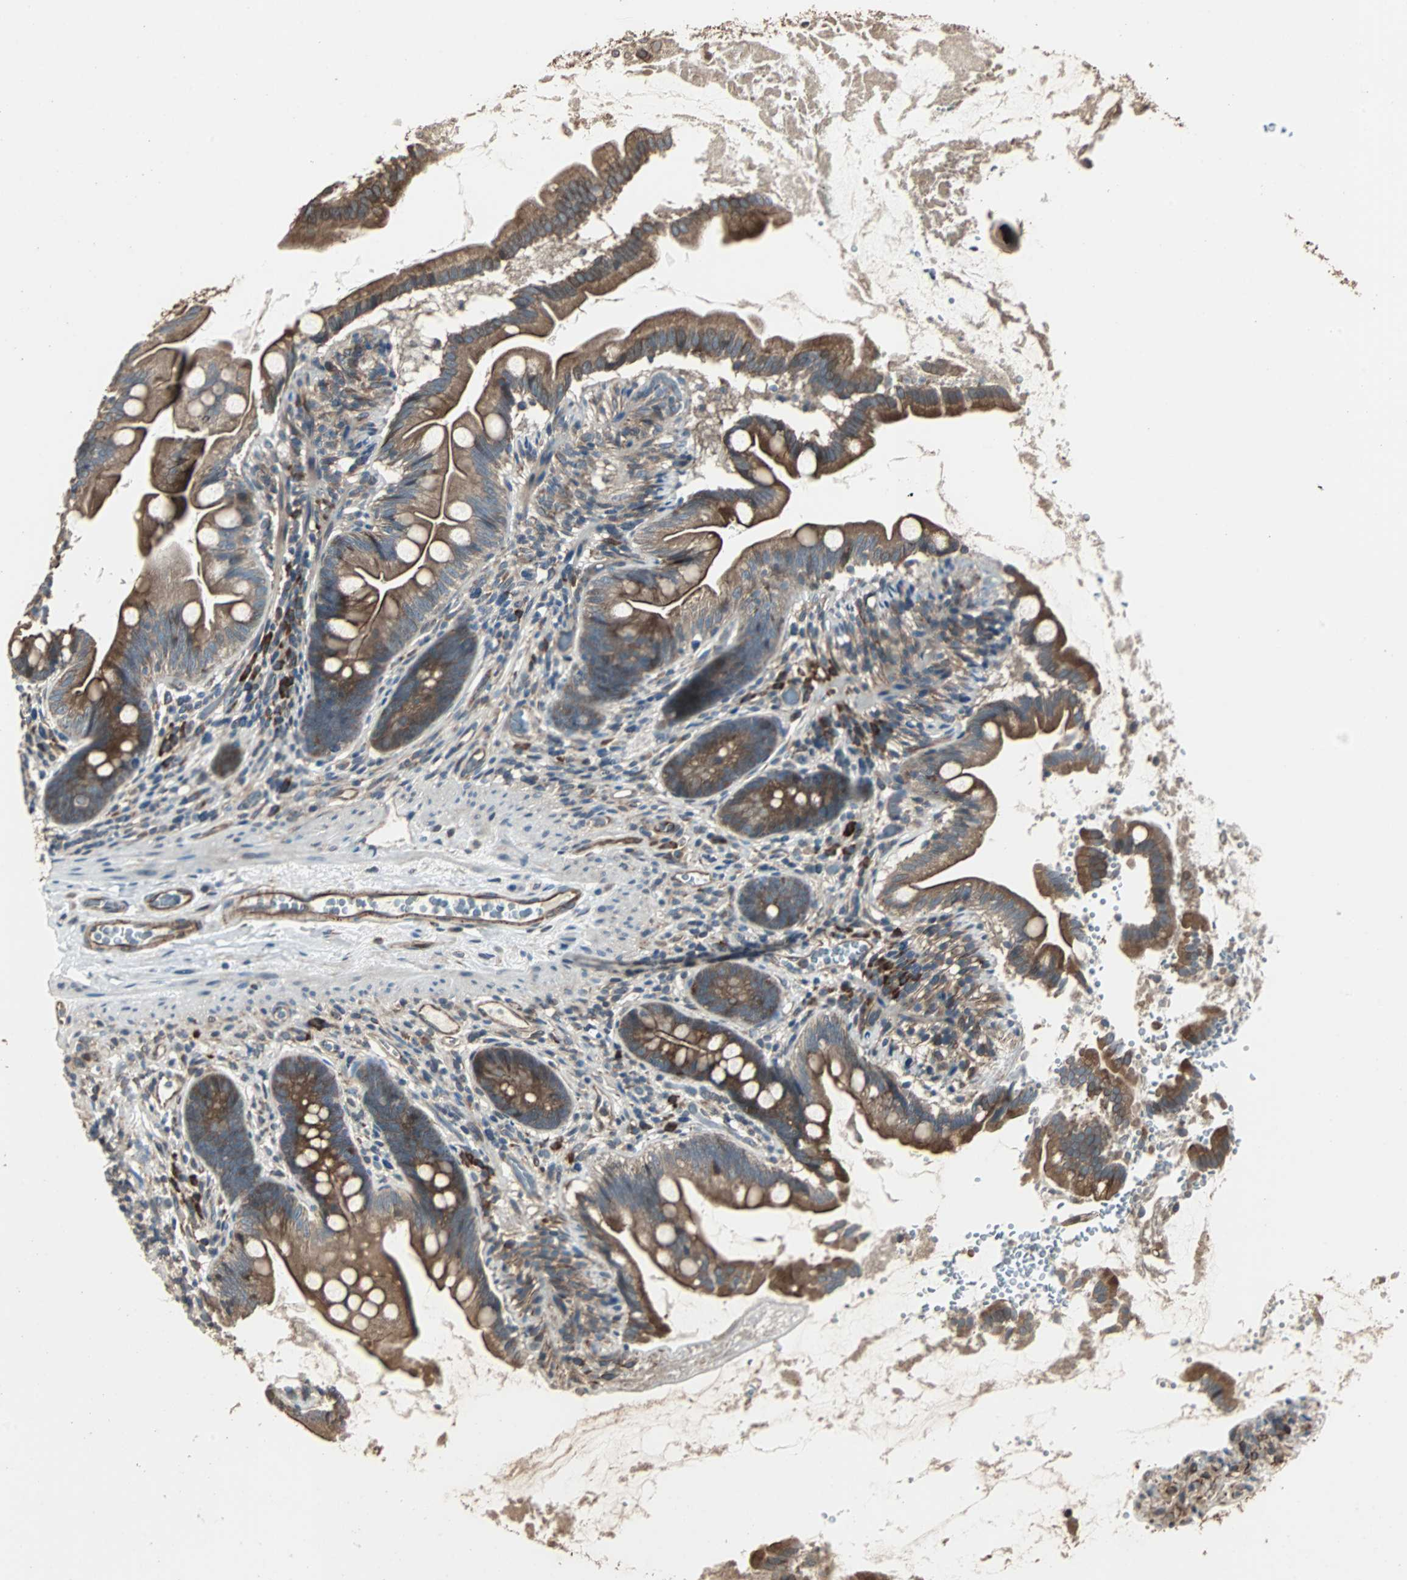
{"staining": {"intensity": "moderate", "quantity": ">75%", "location": "cytoplasmic/membranous"}, "tissue": "small intestine", "cell_type": "Glandular cells", "image_type": "normal", "snomed": [{"axis": "morphology", "description": "Normal tissue, NOS"}, {"axis": "topography", "description": "Small intestine"}], "caption": "Immunohistochemical staining of benign small intestine demonstrates >75% levels of moderate cytoplasmic/membranous protein expression in approximately >75% of glandular cells. The staining was performed using DAB (3,3'-diaminobenzidine) to visualize the protein expression in brown, while the nuclei were stained in blue with hematoxylin (Magnification: 20x).", "gene": "CHP1", "patient": {"sex": "female", "age": 56}}